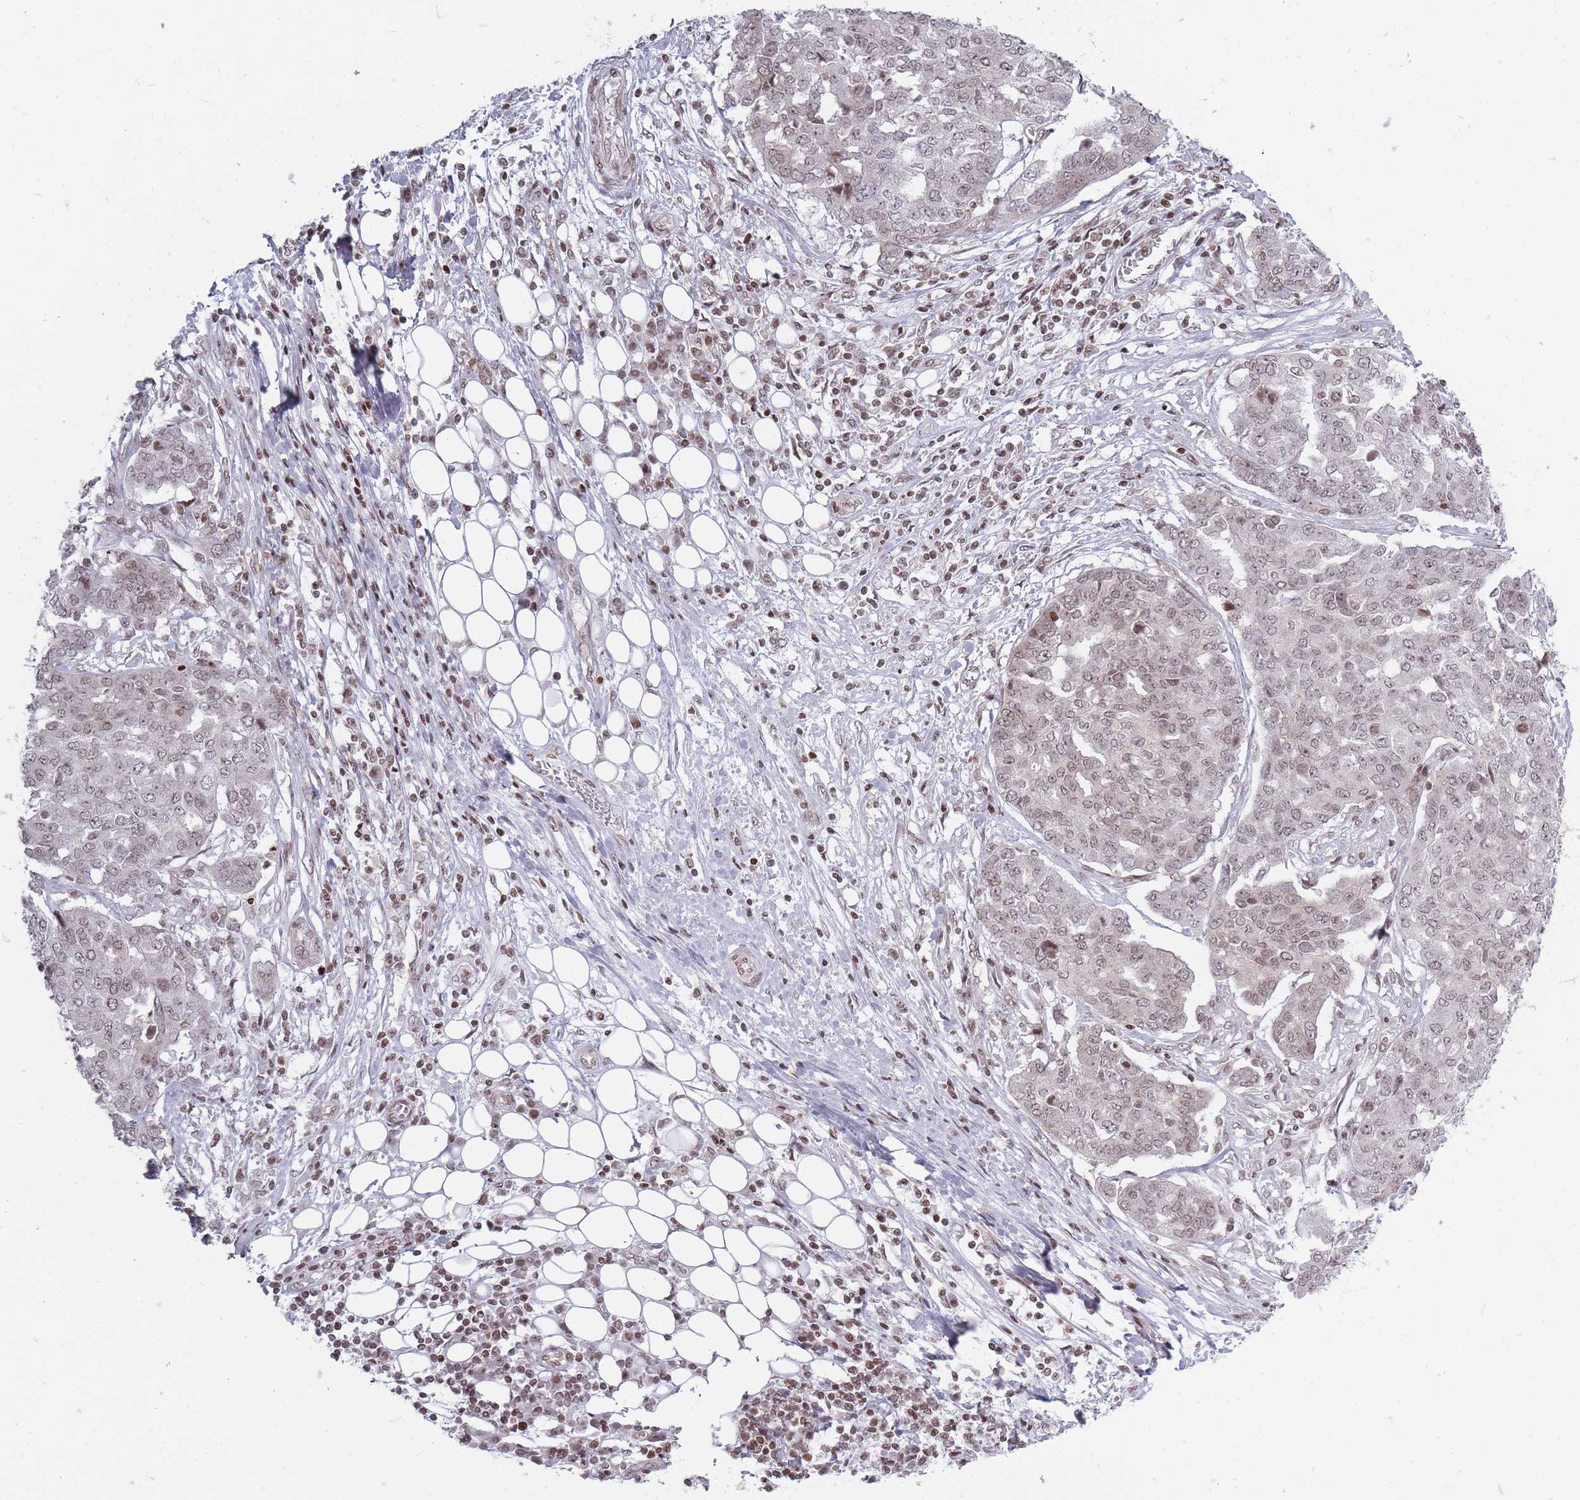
{"staining": {"intensity": "weak", "quantity": "25%-75%", "location": "nuclear"}, "tissue": "ovarian cancer", "cell_type": "Tumor cells", "image_type": "cancer", "snomed": [{"axis": "morphology", "description": "Cystadenocarcinoma, serous, NOS"}, {"axis": "topography", "description": "Soft tissue"}, {"axis": "topography", "description": "Ovary"}], "caption": "Immunohistochemistry (DAB) staining of human ovarian cancer exhibits weak nuclear protein expression in approximately 25%-75% of tumor cells.", "gene": "TMC6", "patient": {"sex": "female", "age": 57}}